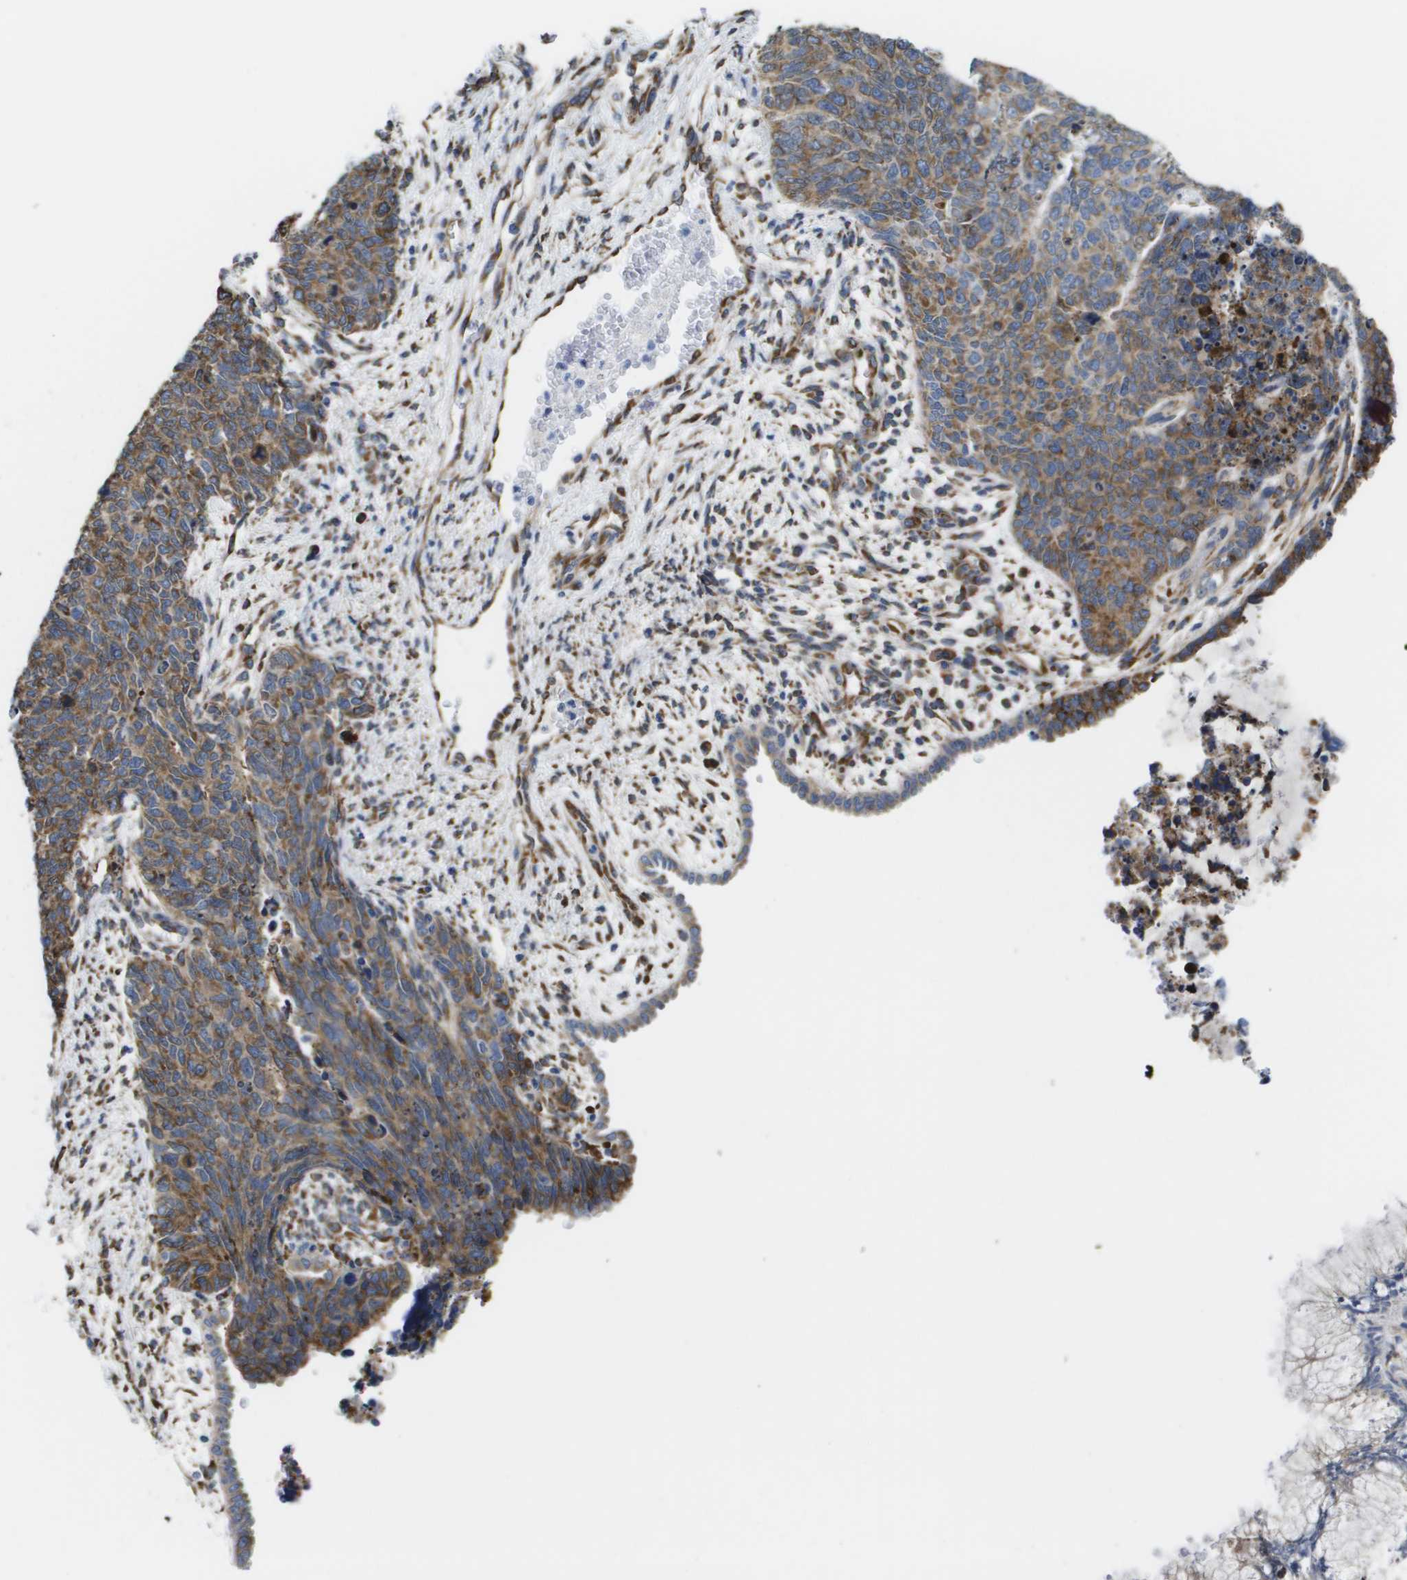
{"staining": {"intensity": "moderate", "quantity": ">75%", "location": "cytoplasmic/membranous"}, "tissue": "cervical cancer", "cell_type": "Tumor cells", "image_type": "cancer", "snomed": [{"axis": "morphology", "description": "Squamous cell carcinoma, NOS"}, {"axis": "topography", "description": "Cervix"}], "caption": "Human cervical cancer (squamous cell carcinoma) stained for a protein (brown) displays moderate cytoplasmic/membranous positive positivity in approximately >75% of tumor cells.", "gene": "ST3GAL2", "patient": {"sex": "female", "age": 63}}